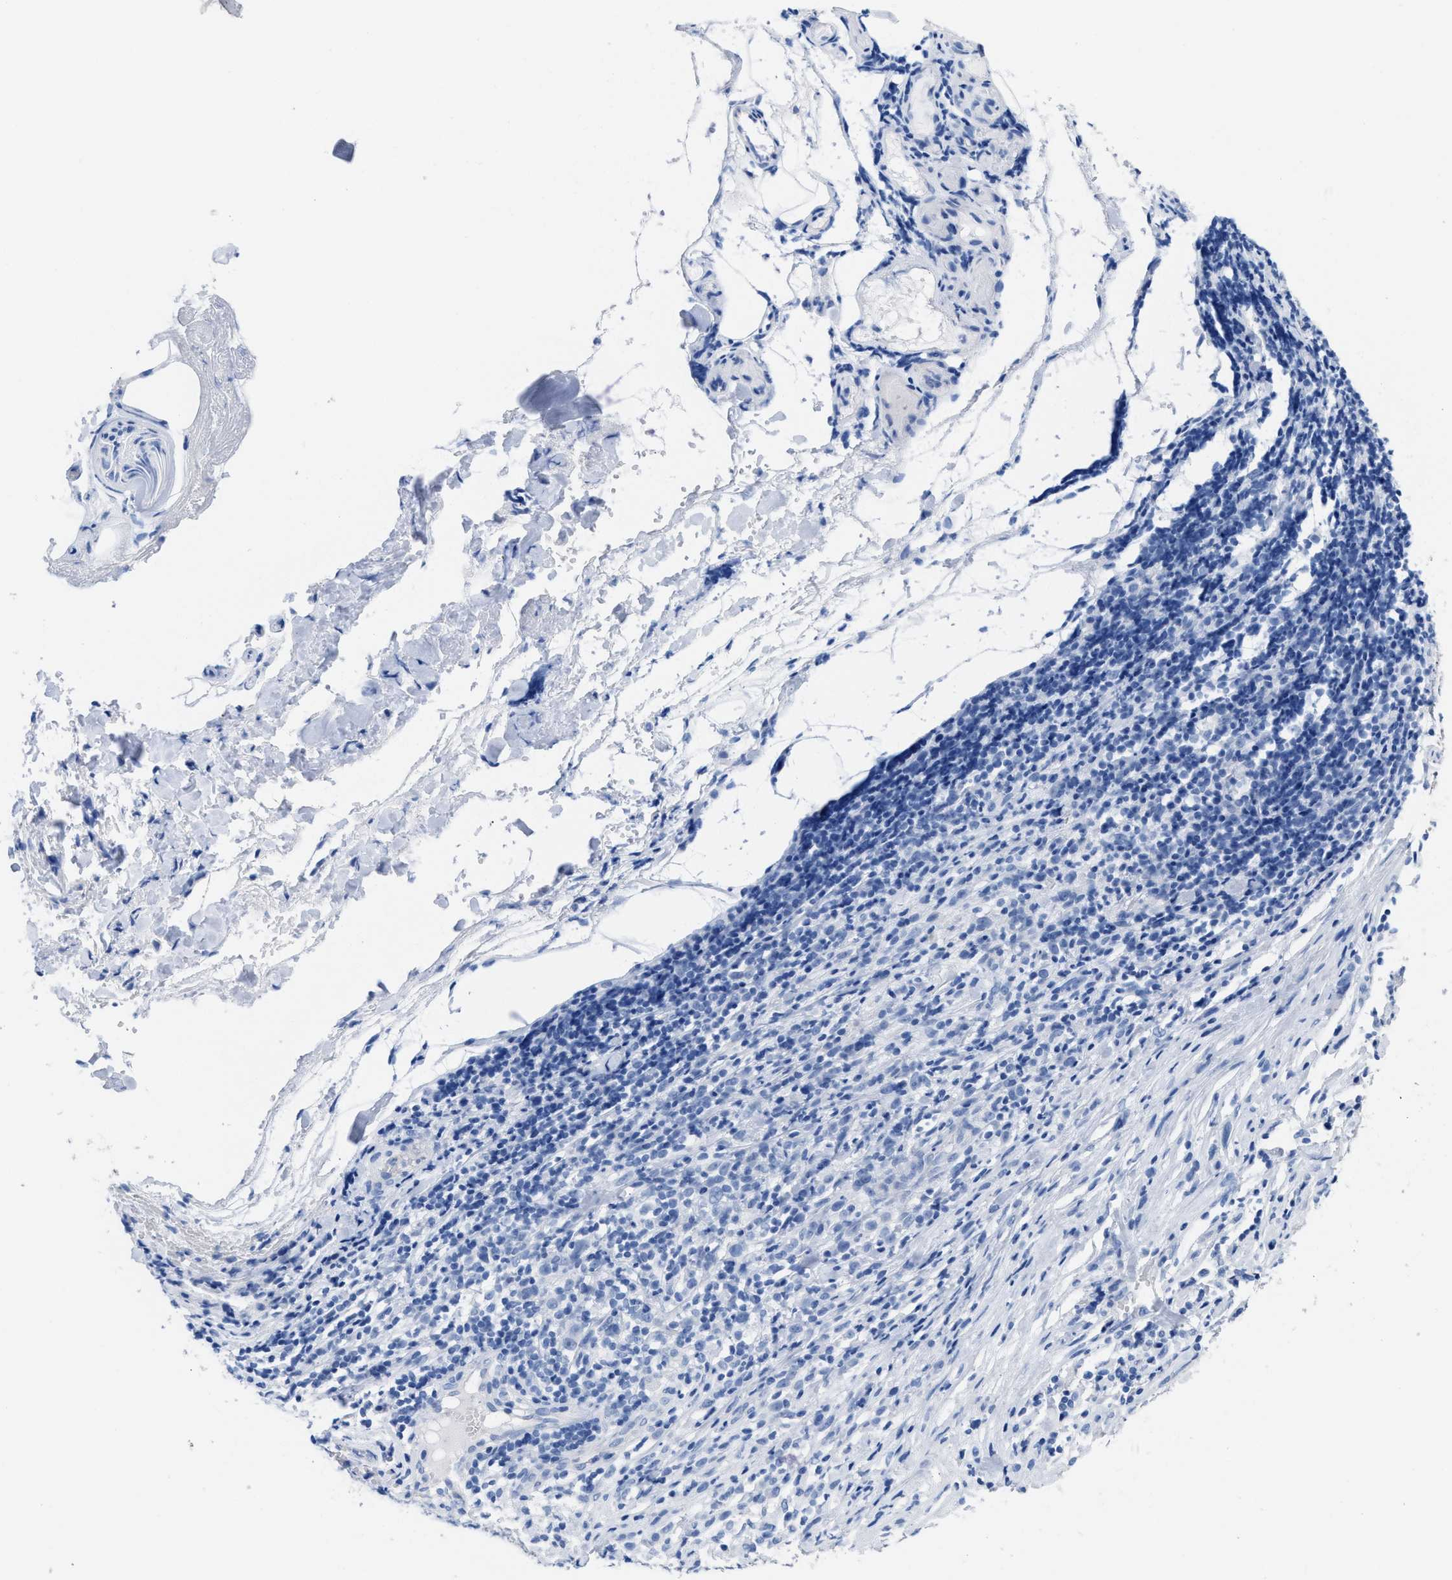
{"staining": {"intensity": "negative", "quantity": "none", "location": "none"}, "tissue": "melanoma", "cell_type": "Tumor cells", "image_type": "cancer", "snomed": [{"axis": "morphology", "description": "Malignant melanoma, NOS"}, {"axis": "topography", "description": "Skin"}], "caption": "This is a image of IHC staining of melanoma, which shows no staining in tumor cells. (Immunohistochemistry (ihc), brightfield microscopy, high magnification).", "gene": "CPA1", "patient": {"sex": "female", "age": 55}}